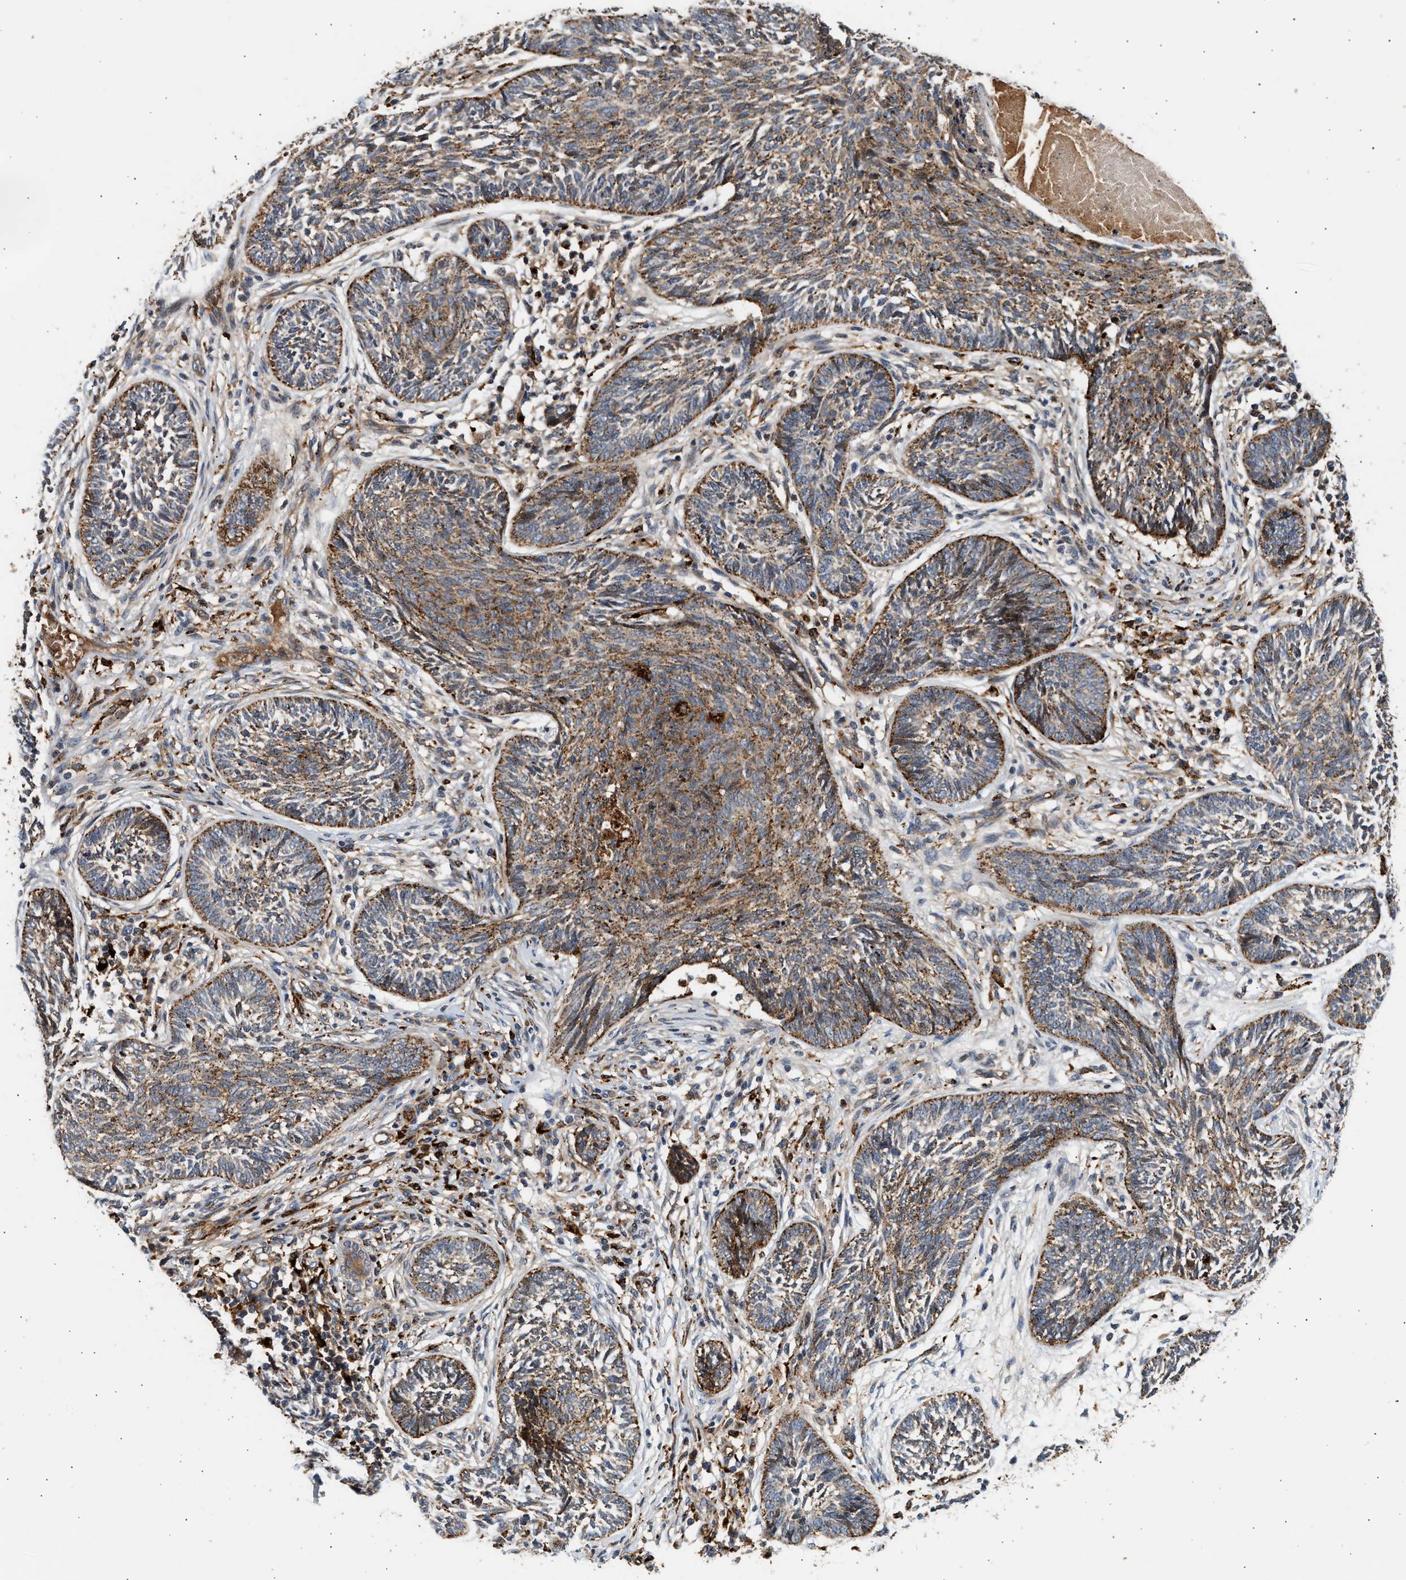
{"staining": {"intensity": "moderate", "quantity": ">75%", "location": "cytoplasmic/membranous"}, "tissue": "skin cancer", "cell_type": "Tumor cells", "image_type": "cancer", "snomed": [{"axis": "morphology", "description": "Papilloma, NOS"}, {"axis": "morphology", "description": "Basal cell carcinoma"}, {"axis": "topography", "description": "Skin"}], "caption": "DAB immunohistochemical staining of human skin cancer exhibits moderate cytoplasmic/membranous protein expression in about >75% of tumor cells. (Brightfield microscopy of DAB IHC at high magnification).", "gene": "PLD3", "patient": {"sex": "male", "age": 87}}